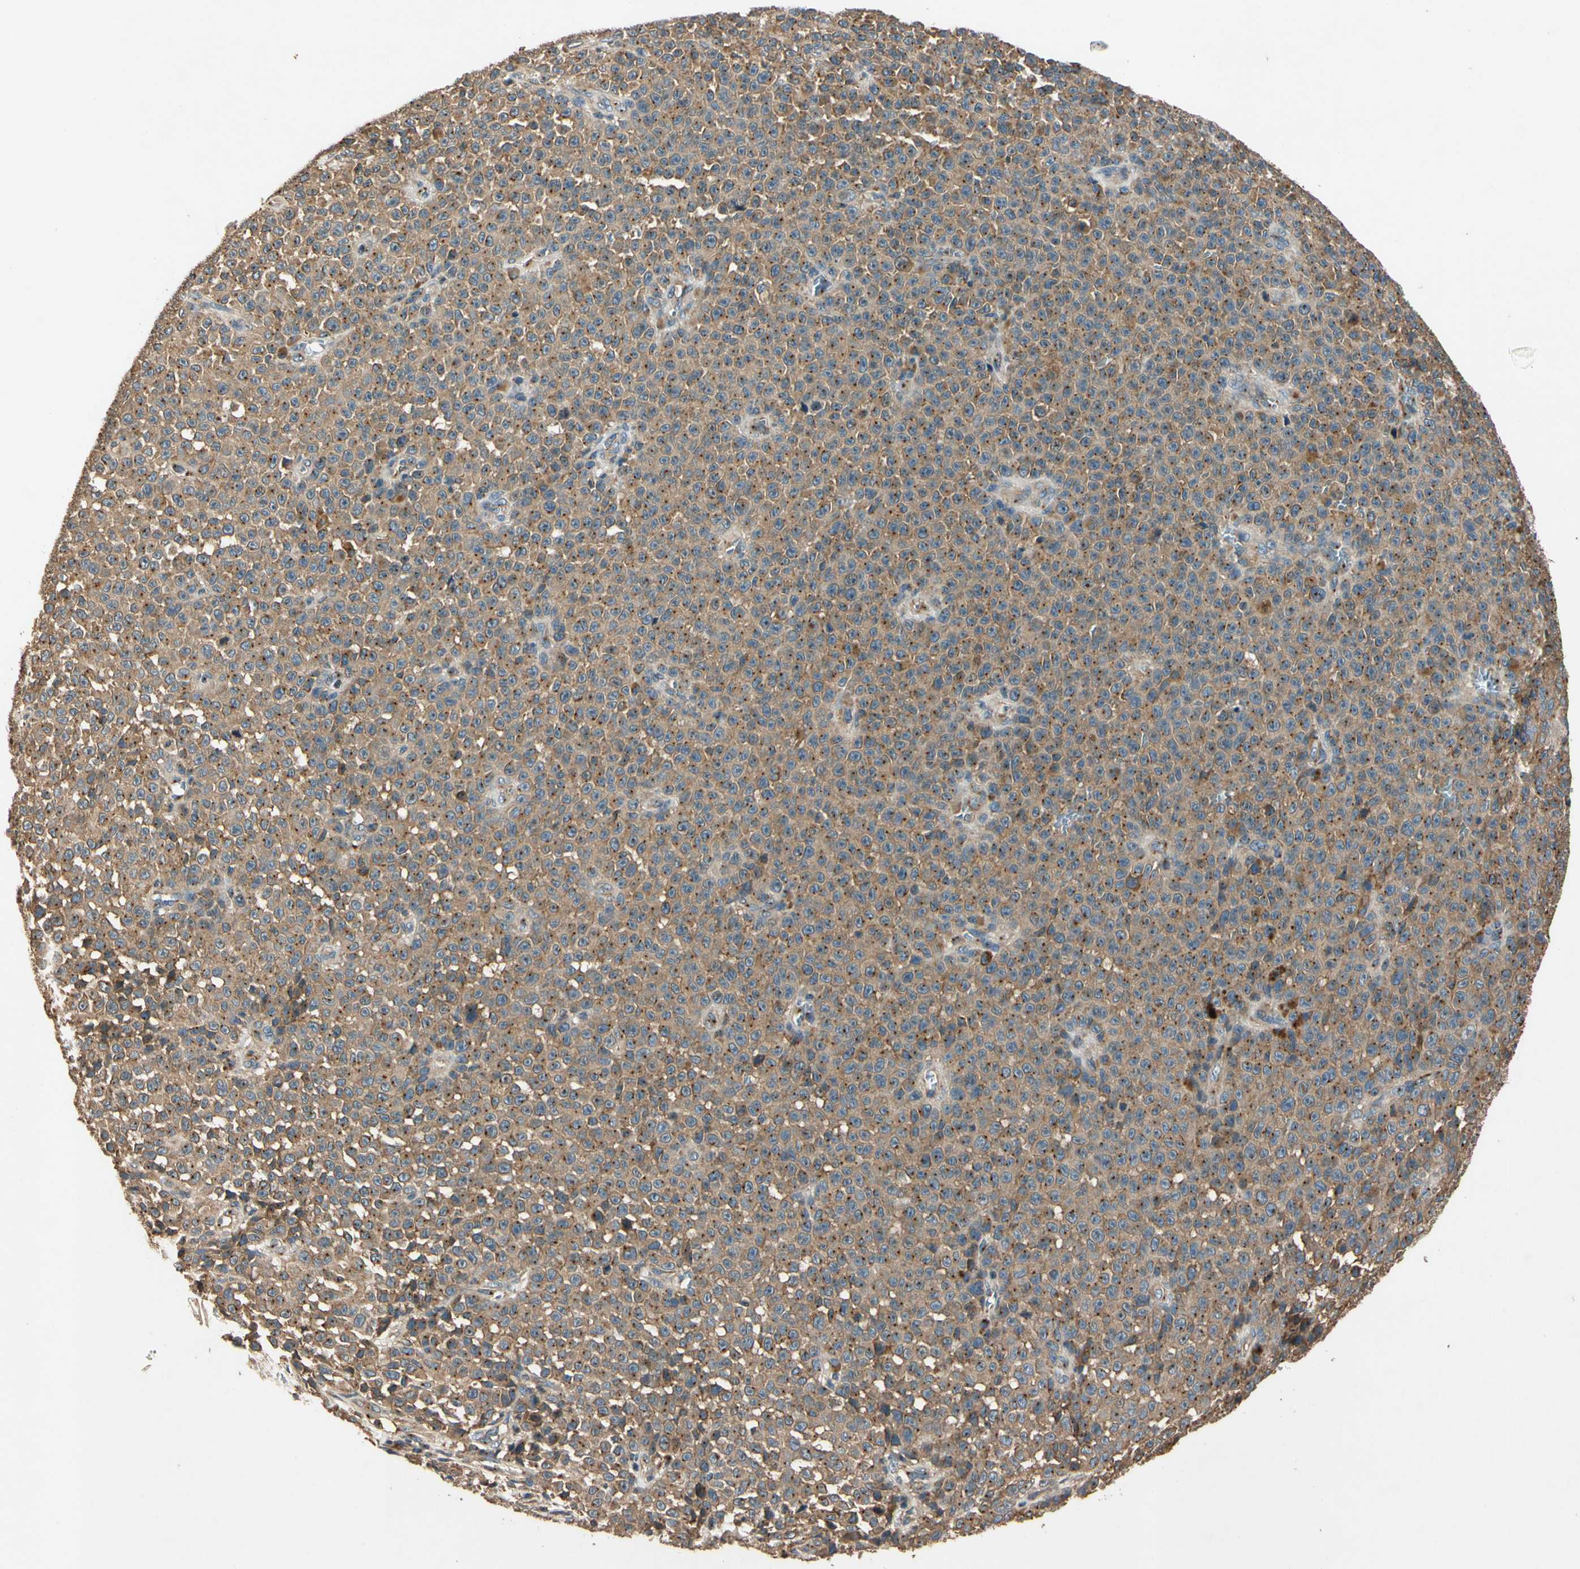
{"staining": {"intensity": "strong", "quantity": ">75%", "location": "cytoplasmic/membranous"}, "tissue": "melanoma", "cell_type": "Tumor cells", "image_type": "cancer", "snomed": [{"axis": "morphology", "description": "Malignant melanoma, NOS"}, {"axis": "topography", "description": "Skin"}], "caption": "High-magnification brightfield microscopy of melanoma stained with DAB (3,3'-diaminobenzidine) (brown) and counterstained with hematoxylin (blue). tumor cells exhibit strong cytoplasmic/membranous positivity is seen in about>75% of cells.", "gene": "AKAP9", "patient": {"sex": "female", "age": 82}}